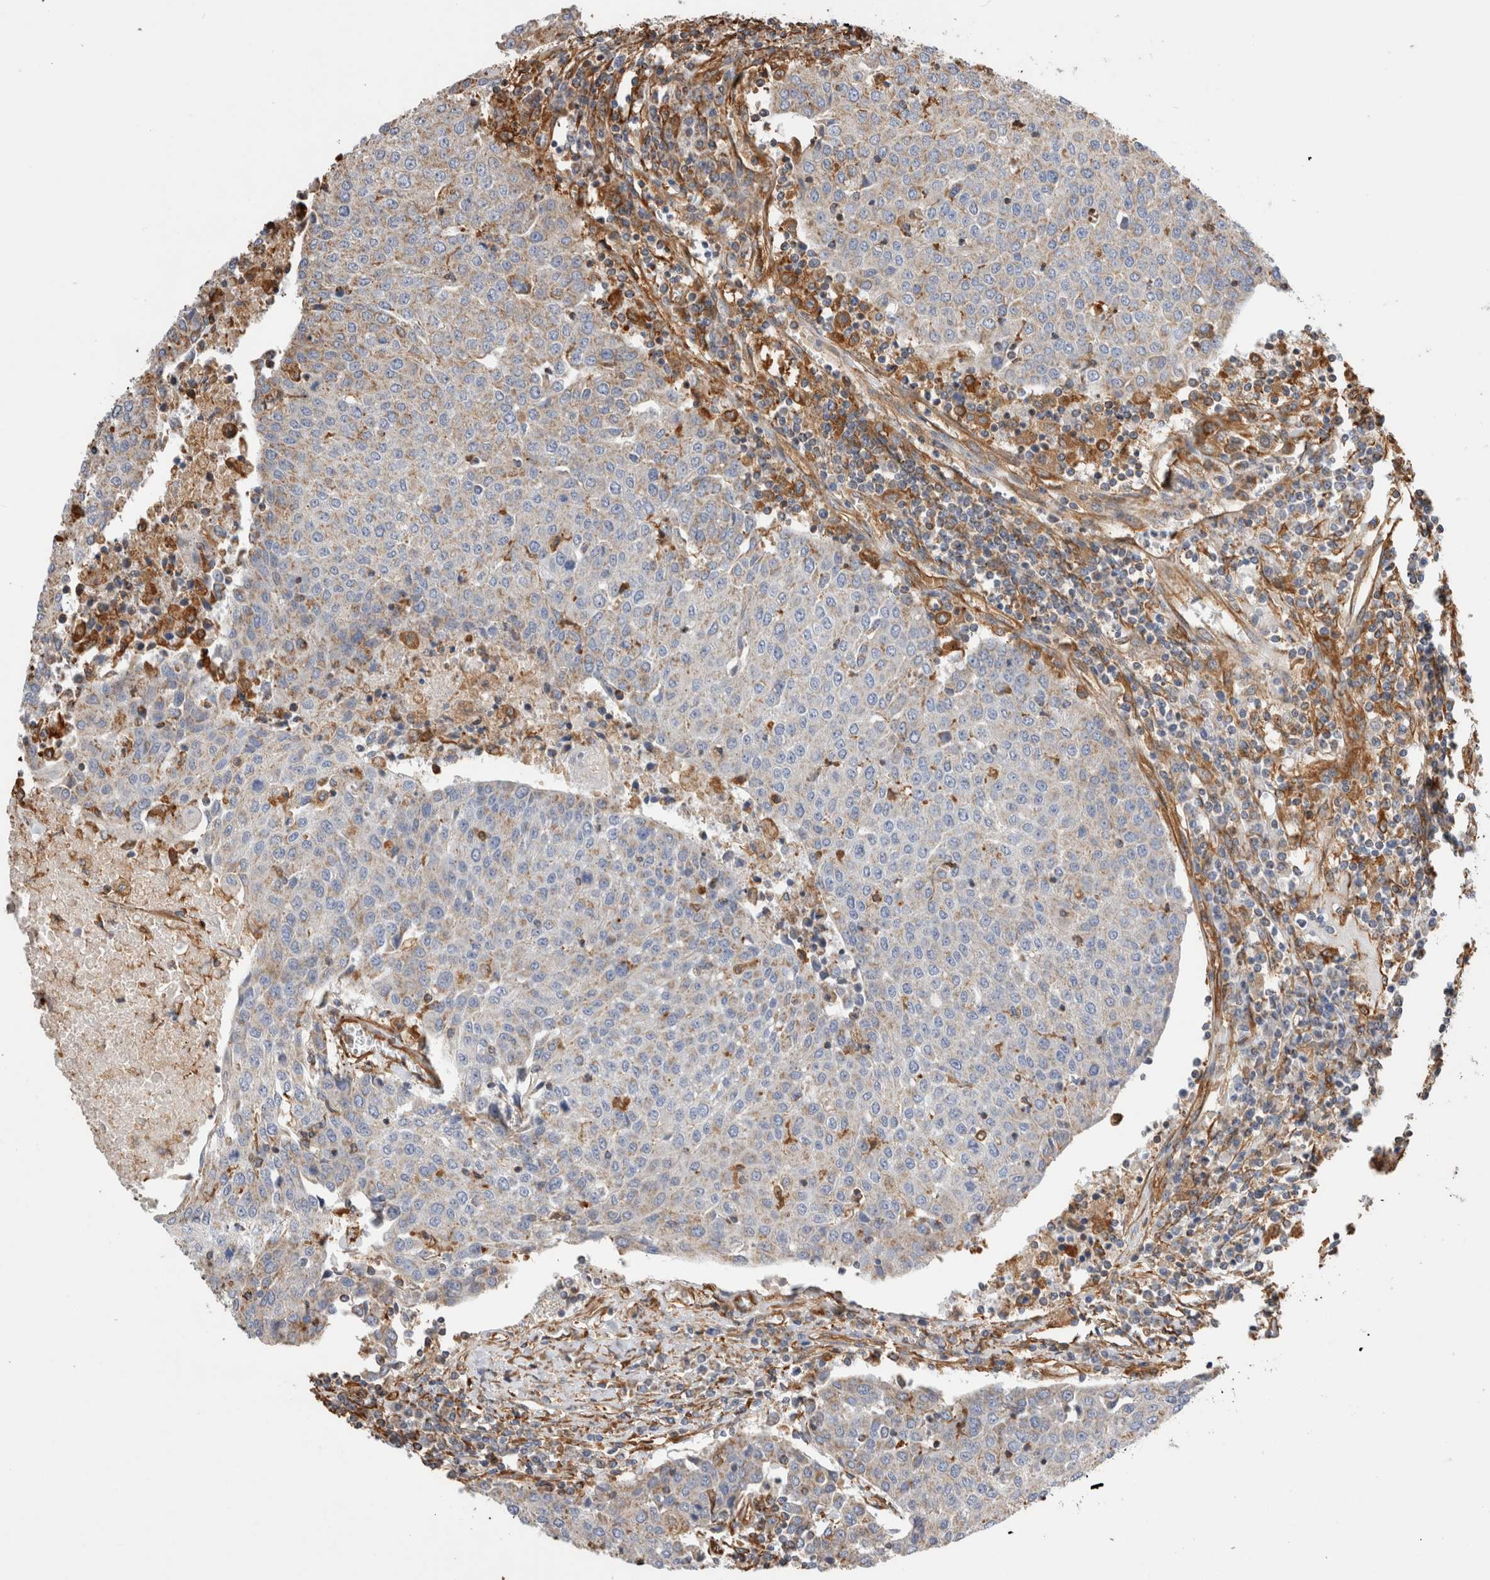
{"staining": {"intensity": "negative", "quantity": "none", "location": "none"}, "tissue": "urothelial cancer", "cell_type": "Tumor cells", "image_type": "cancer", "snomed": [{"axis": "morphology", "description": "Urothelial carcinoma, High grade"}, {"axis": "topography", "description": "Urinary bladder"}], "caption": "Human urothelial carcinoma (high-grade) stained for a protein using IHC shows no expression in tumor cells.", "gene": "ZNF397", "patient": {"sex": "female", "age": 85}}